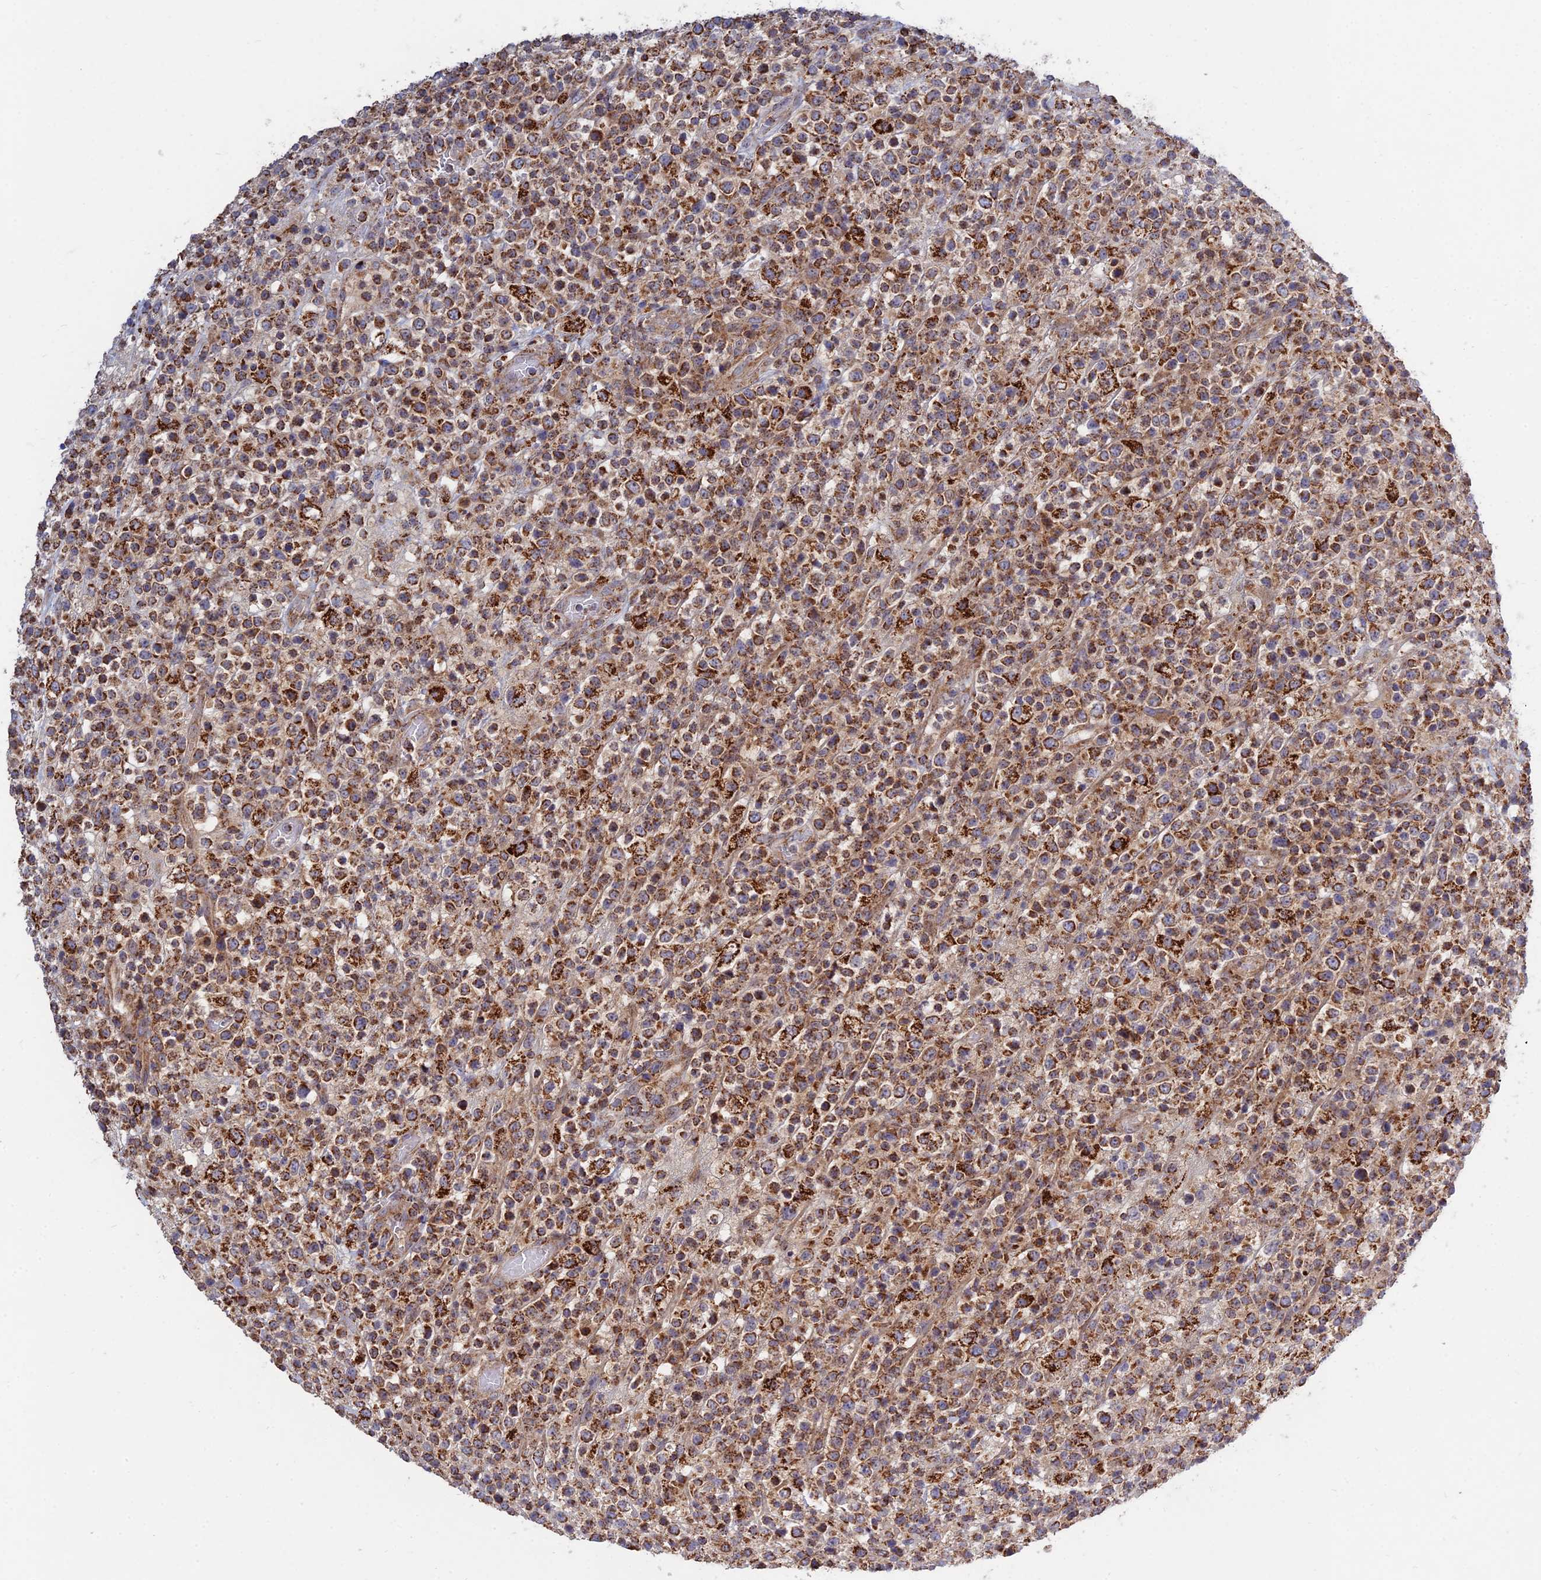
{"staining": {"intensity": "strong", "quantity": ">75%", "location": "cytoplasmic/membranous"}, "tissue": "lymphoma", "cell_type": "Tumor cells", "image_type": "cancer", "snomed": [{"axis": "morphology", "description": "Malignant lymphoma, non-Hodgkin's type, High grade"}, {"axis": "topography", "description": "Colon"}], "caption": "Strong cytoplasmic/membranous expression is identified in about >75% of tumor cells in high-grade malignant lymphoma, non-Hodgkin's type. Using DAB (3,3'-diaminobenzidine) (brown) and hematoxylin (blue) stains, captured at high magnification using brightfield microscopy.", "gene": "RIC8B", "patient": {"sex": "female", "age": 53}}